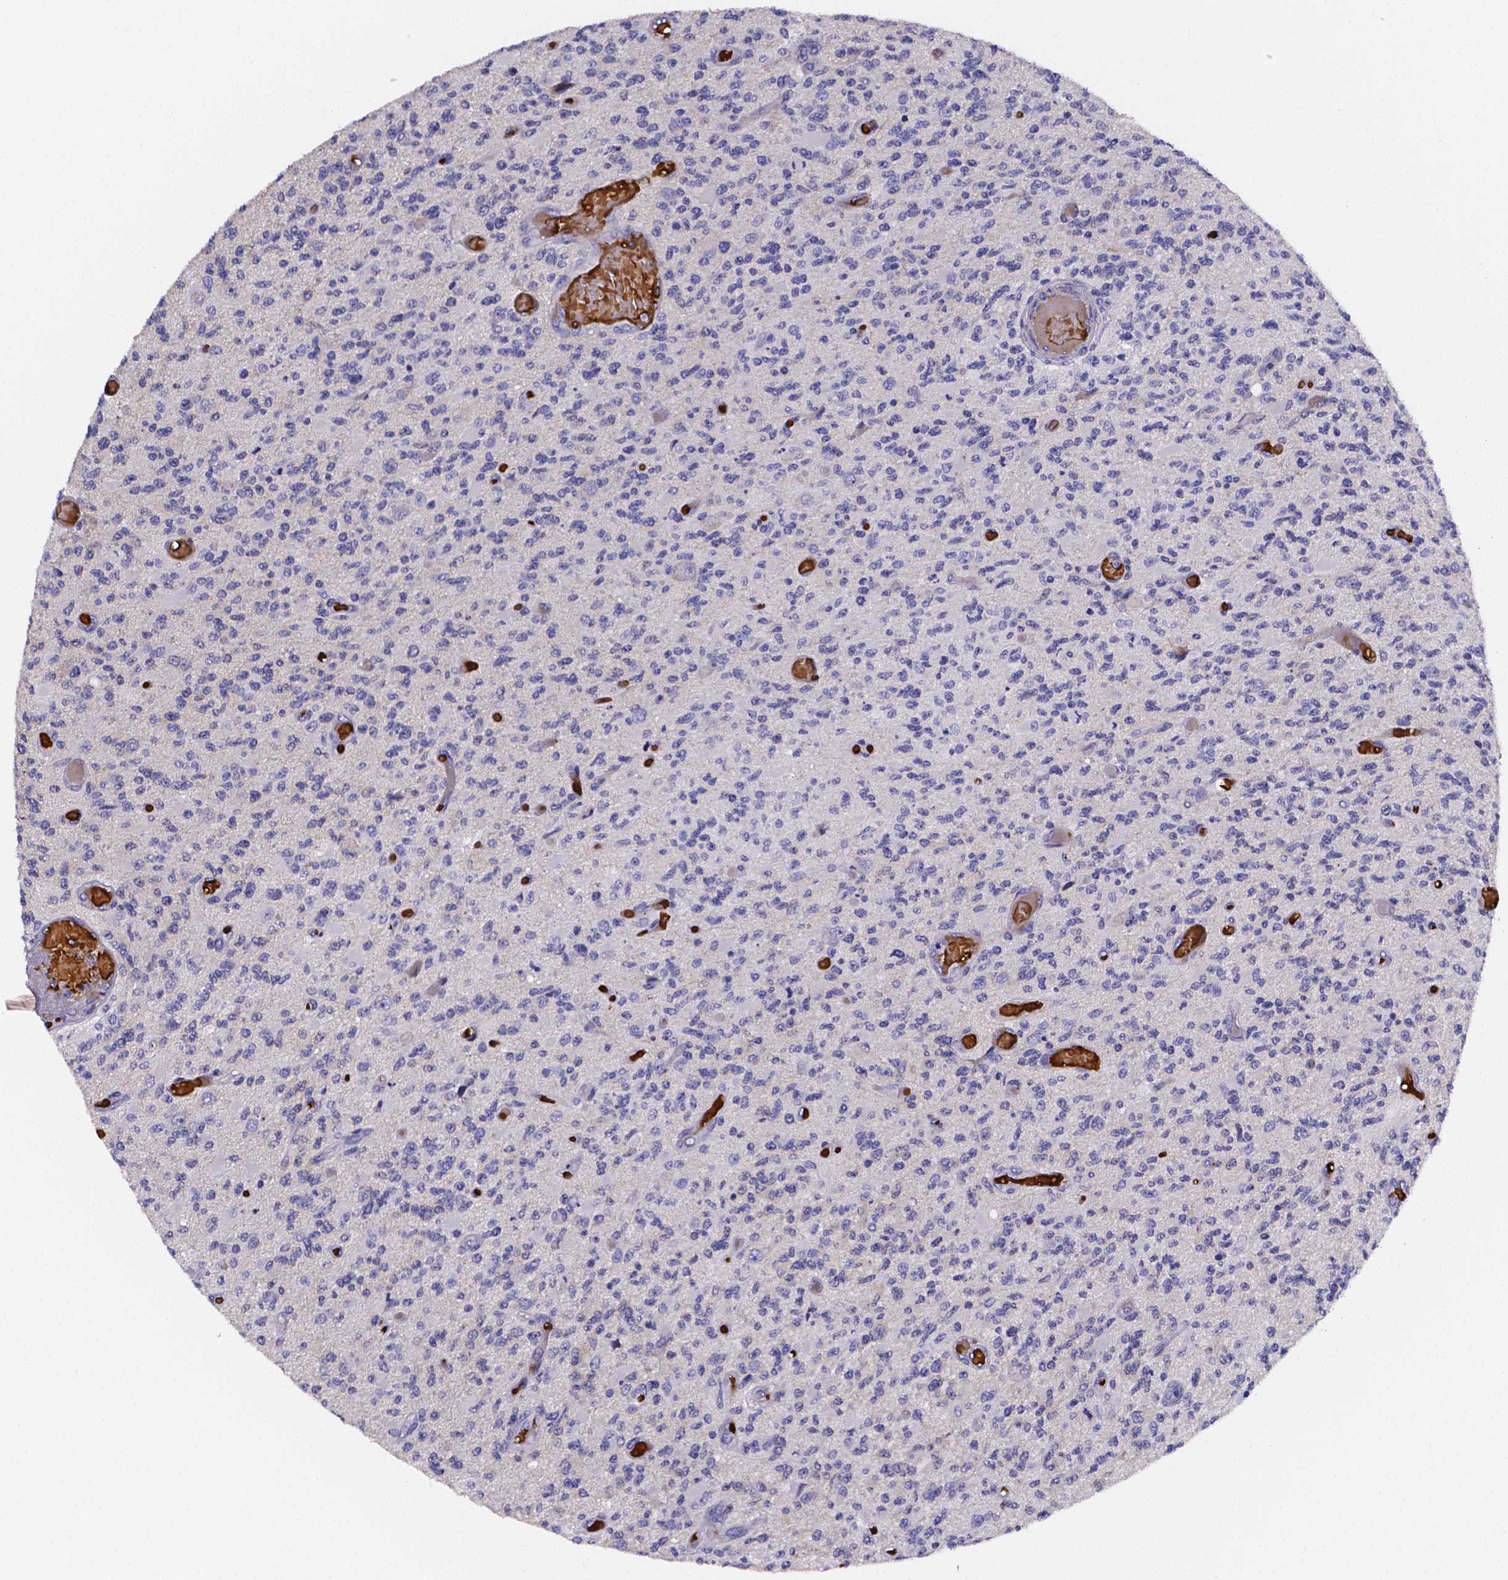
{"staining": {"intensity": "negative", "quantity": "none", "location": "none"}, "tissue": "glioma", "cell_type": "Tumor cells", "image_type": "cancer", "snomed": [{"axis": "morphology", "description": "Glioma, malignant, High grade"}, {"axis": "topography", "description": "Brain"}], "caption": "The histopathology image reveals no significant expression in tumor cells of malignant high-grade glioma.", "gene": "GABRA3", "patient": {"sex": "female", "age": 63}}